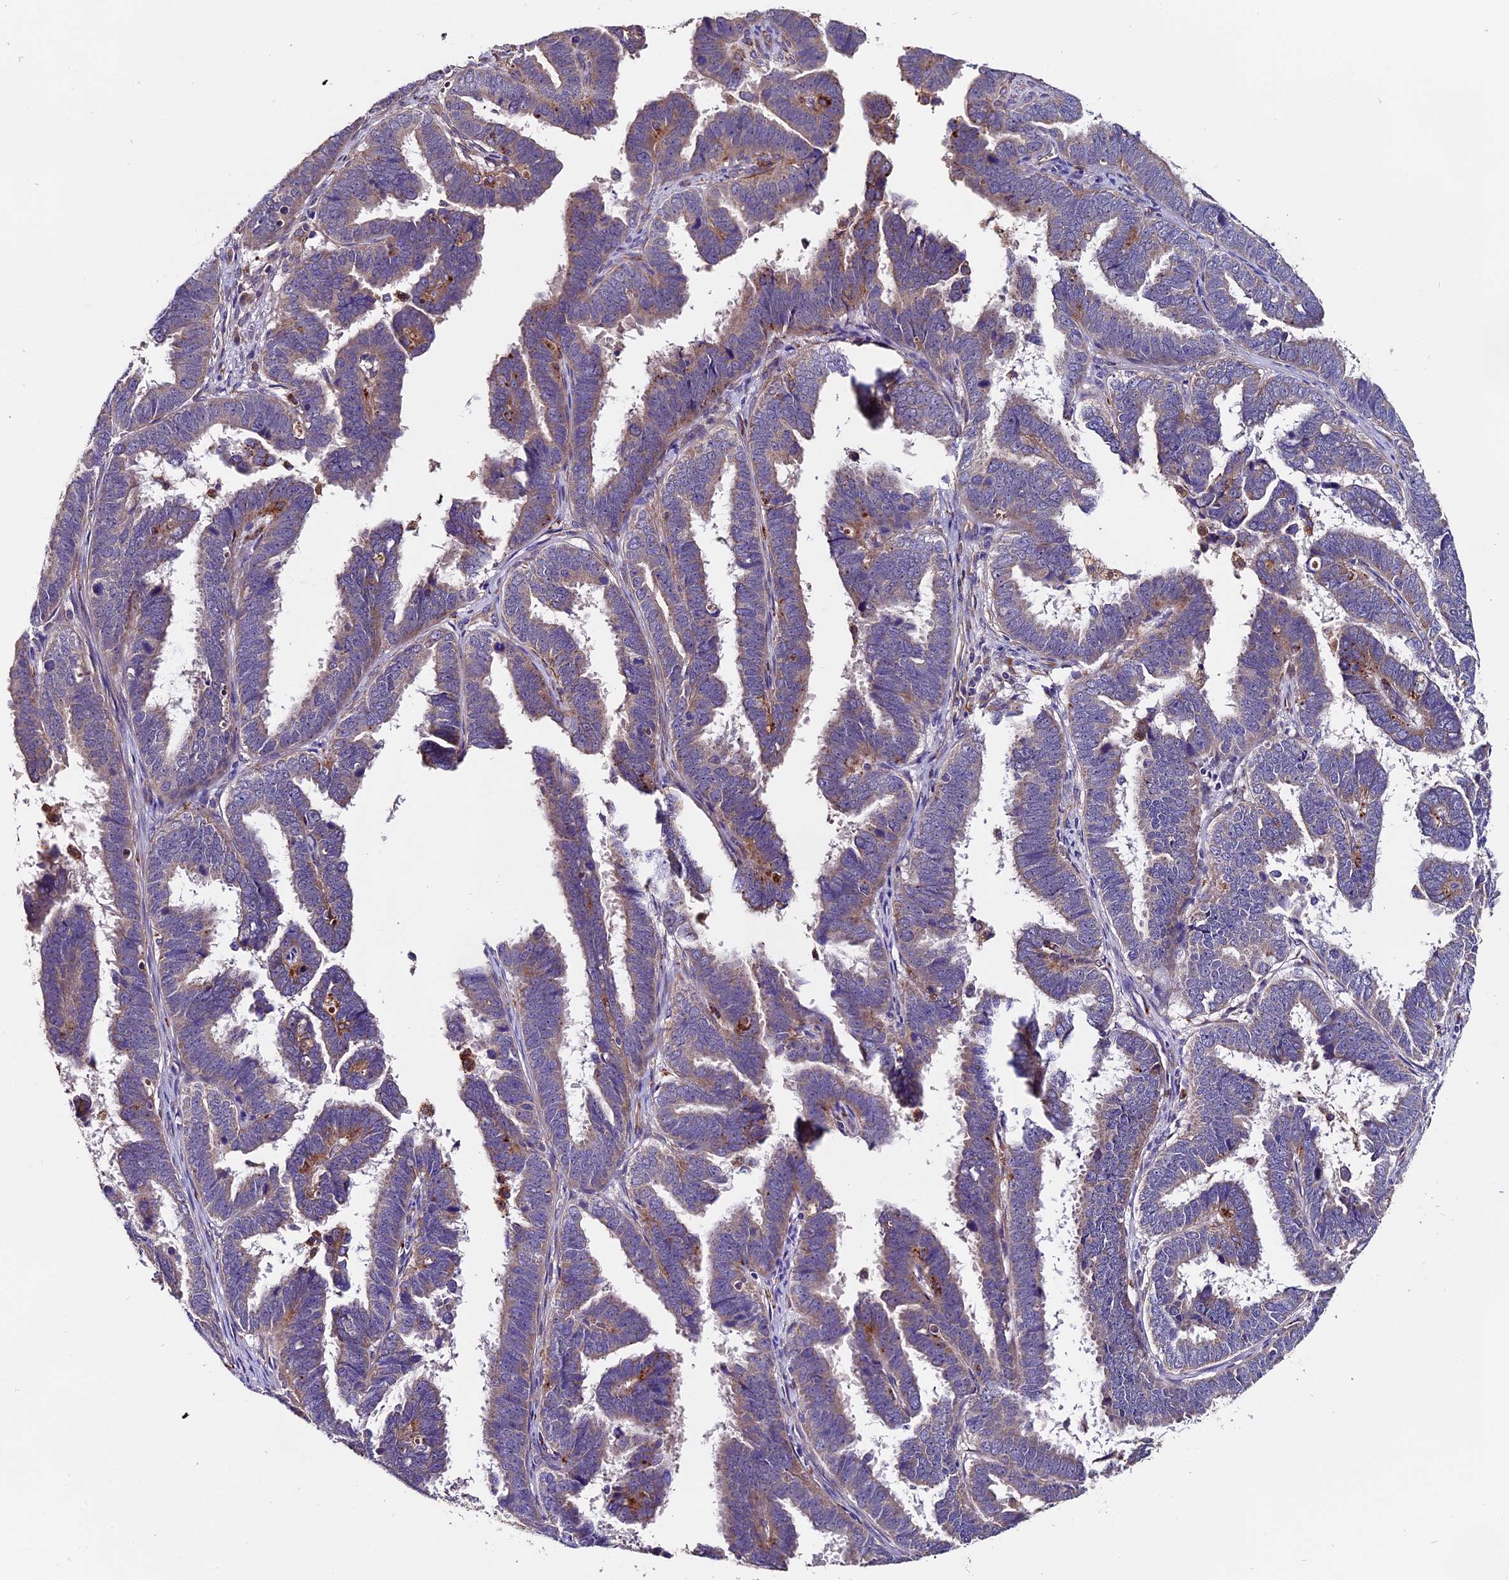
{"staining": {"intensity": "weak", "quantity": "25%-75%", "location": "cytoplasmic/membranous"}, "tissue": "endometrial cancer", "cell_type": "Tumor cells", "image_type": "cancer", "snomed": [{"axis": "morphology", "description": "Adenocarcinoma, NOS"}, {"axis": "topography", "description": "Endometrium"}], "caption": "Immunohistochemical staining of adenocarcinoma (endometrial) shows low levels of weak cytoplasmic/membranous staining in approximately 25%-75% of tumor cells.", "gene": "CLN5", "patient": {"sex": "female", "age": 75}}